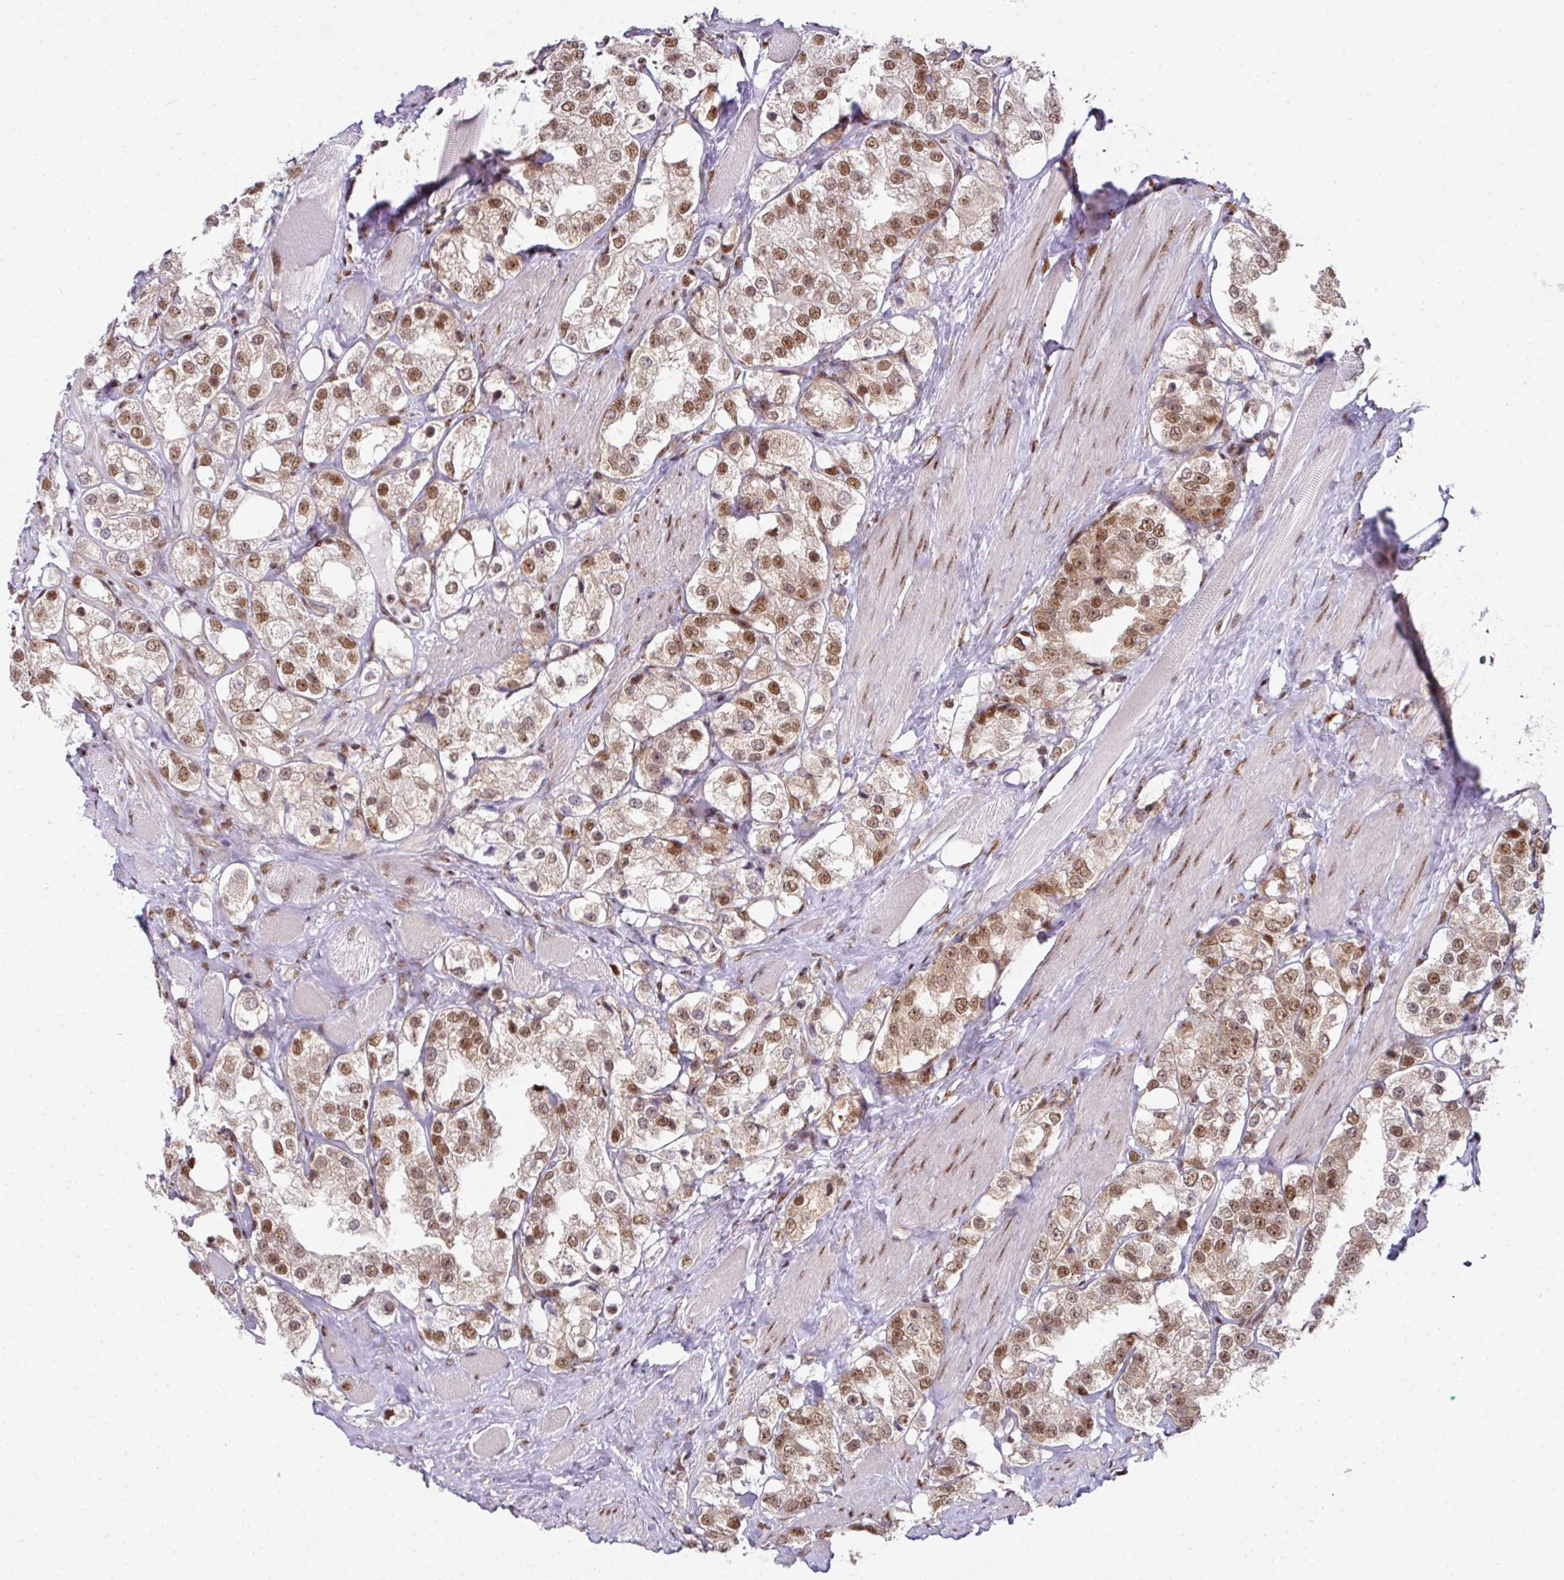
{"staining": {"intensity": "moderate", "quantity": ">75%", "location": "nuclear"}, "tissue": "prostate cancer", "cell_type": "Tumor cells", "image_type": "cancer", "snomed": [{"axis": "morphology", "description": "Adenocarcinoma, NOS"}, {"axis": "topography", "description": "Prostate"}], "caption": "Approximately >75% of tumor cells in prostate adenocarcinoma show moderate nuclear protein staining as visualized by brown immunohistochemical staining.", "gene": "NFYA", "patient": {"sex": "male", "age": 79}}